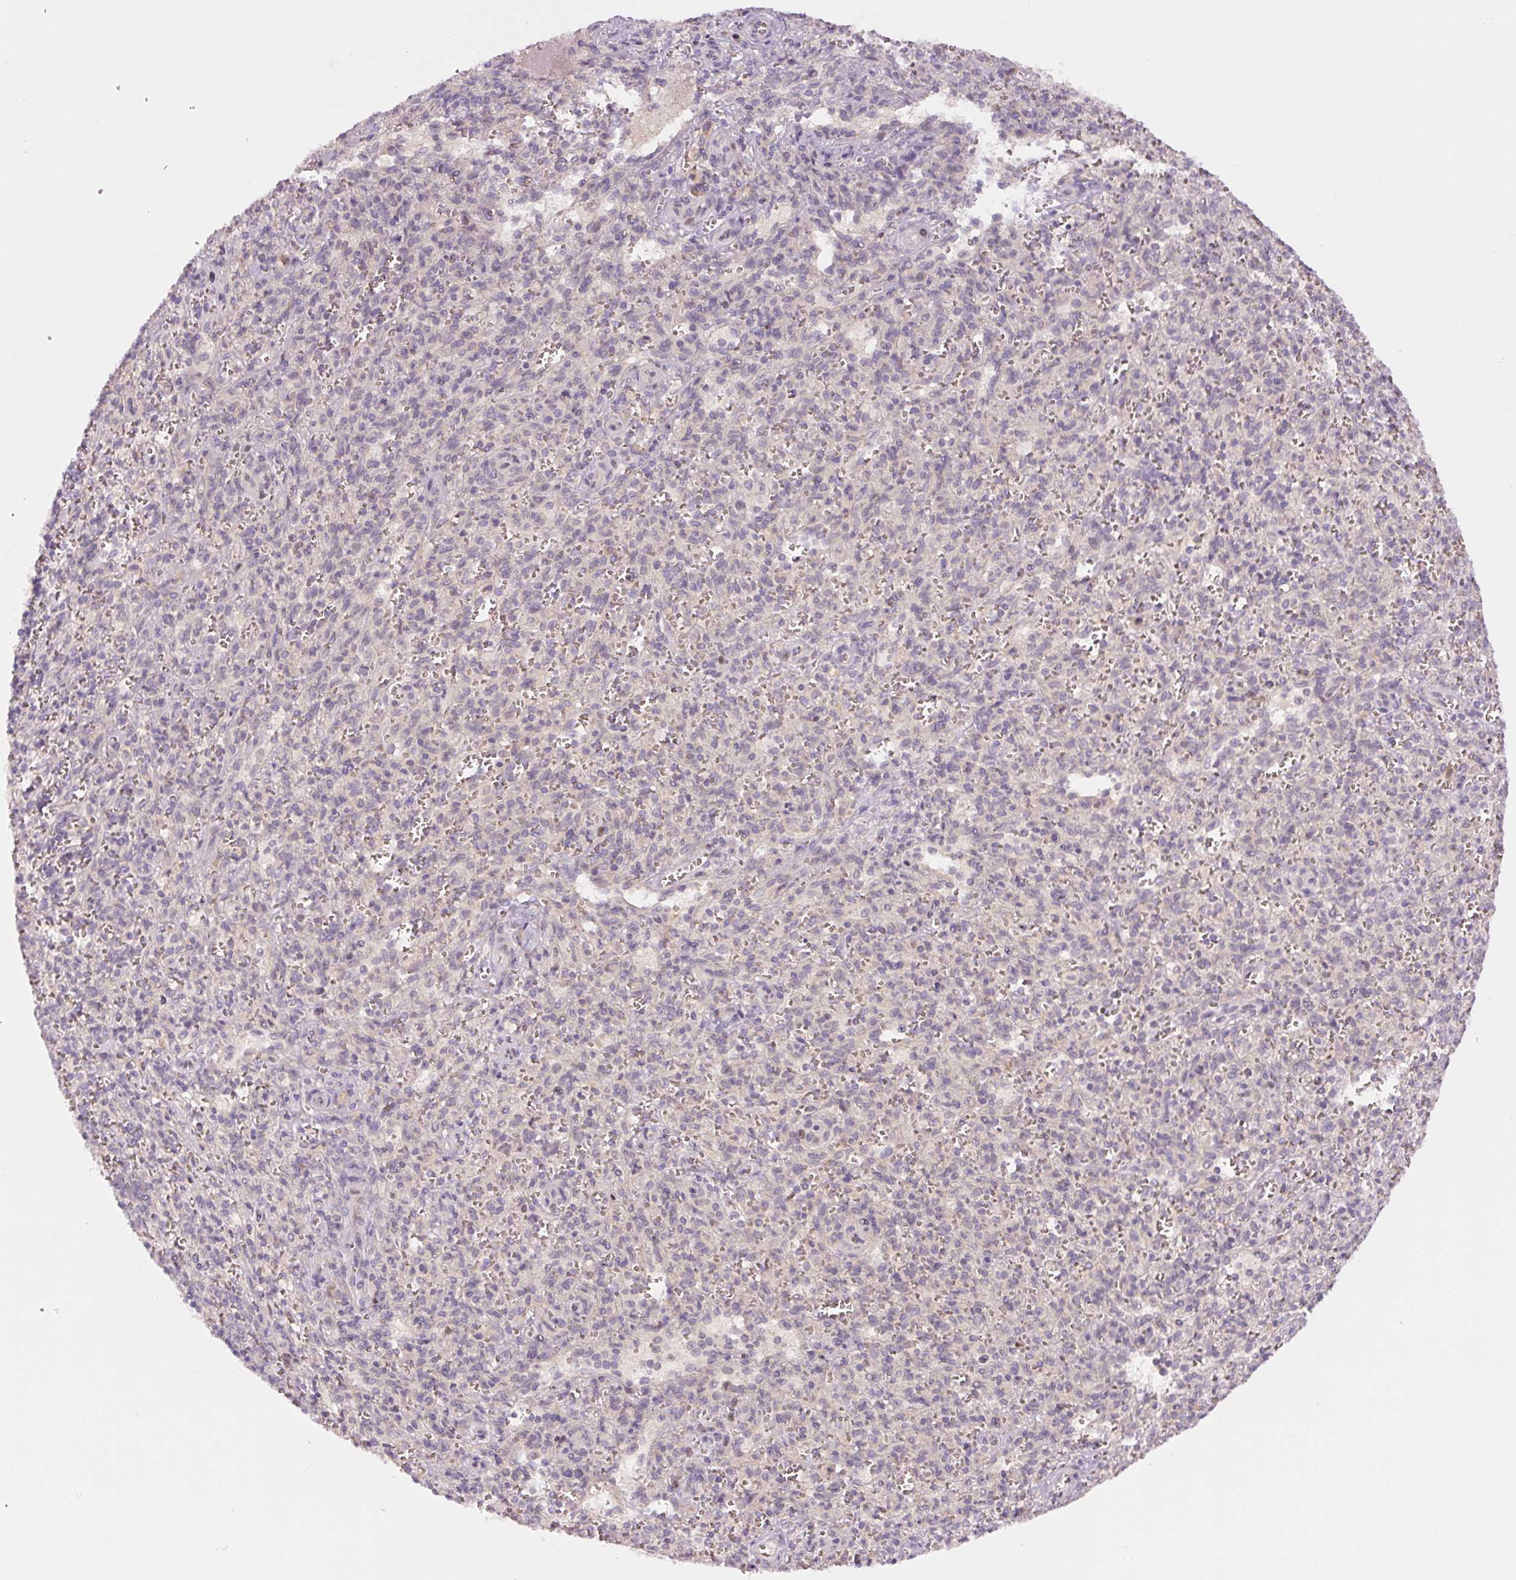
{"staining": {"intensity": "negative", "quantity": "none", "location": "none"}, "tissue": "spleen", "cell_type": "Cells in red pulp", "image_type": "normal", "snomed": [{"axis": "morphology", "description": "Normal tissue, NOS"}, {"axis": "topography", "description": "Spleen"}], "caption": "High power microscopy micrograph of an IHC image of benign spleen, revealing no significant staining in cells in red pulp. Brightfield microscopy of immunohistochemistry (IHC) stained with DAB (brown) and hematoxylin (blue), captured at high magnification.", "gene": "YIF1B", "patient": {"sex": "female", "age": 26}}